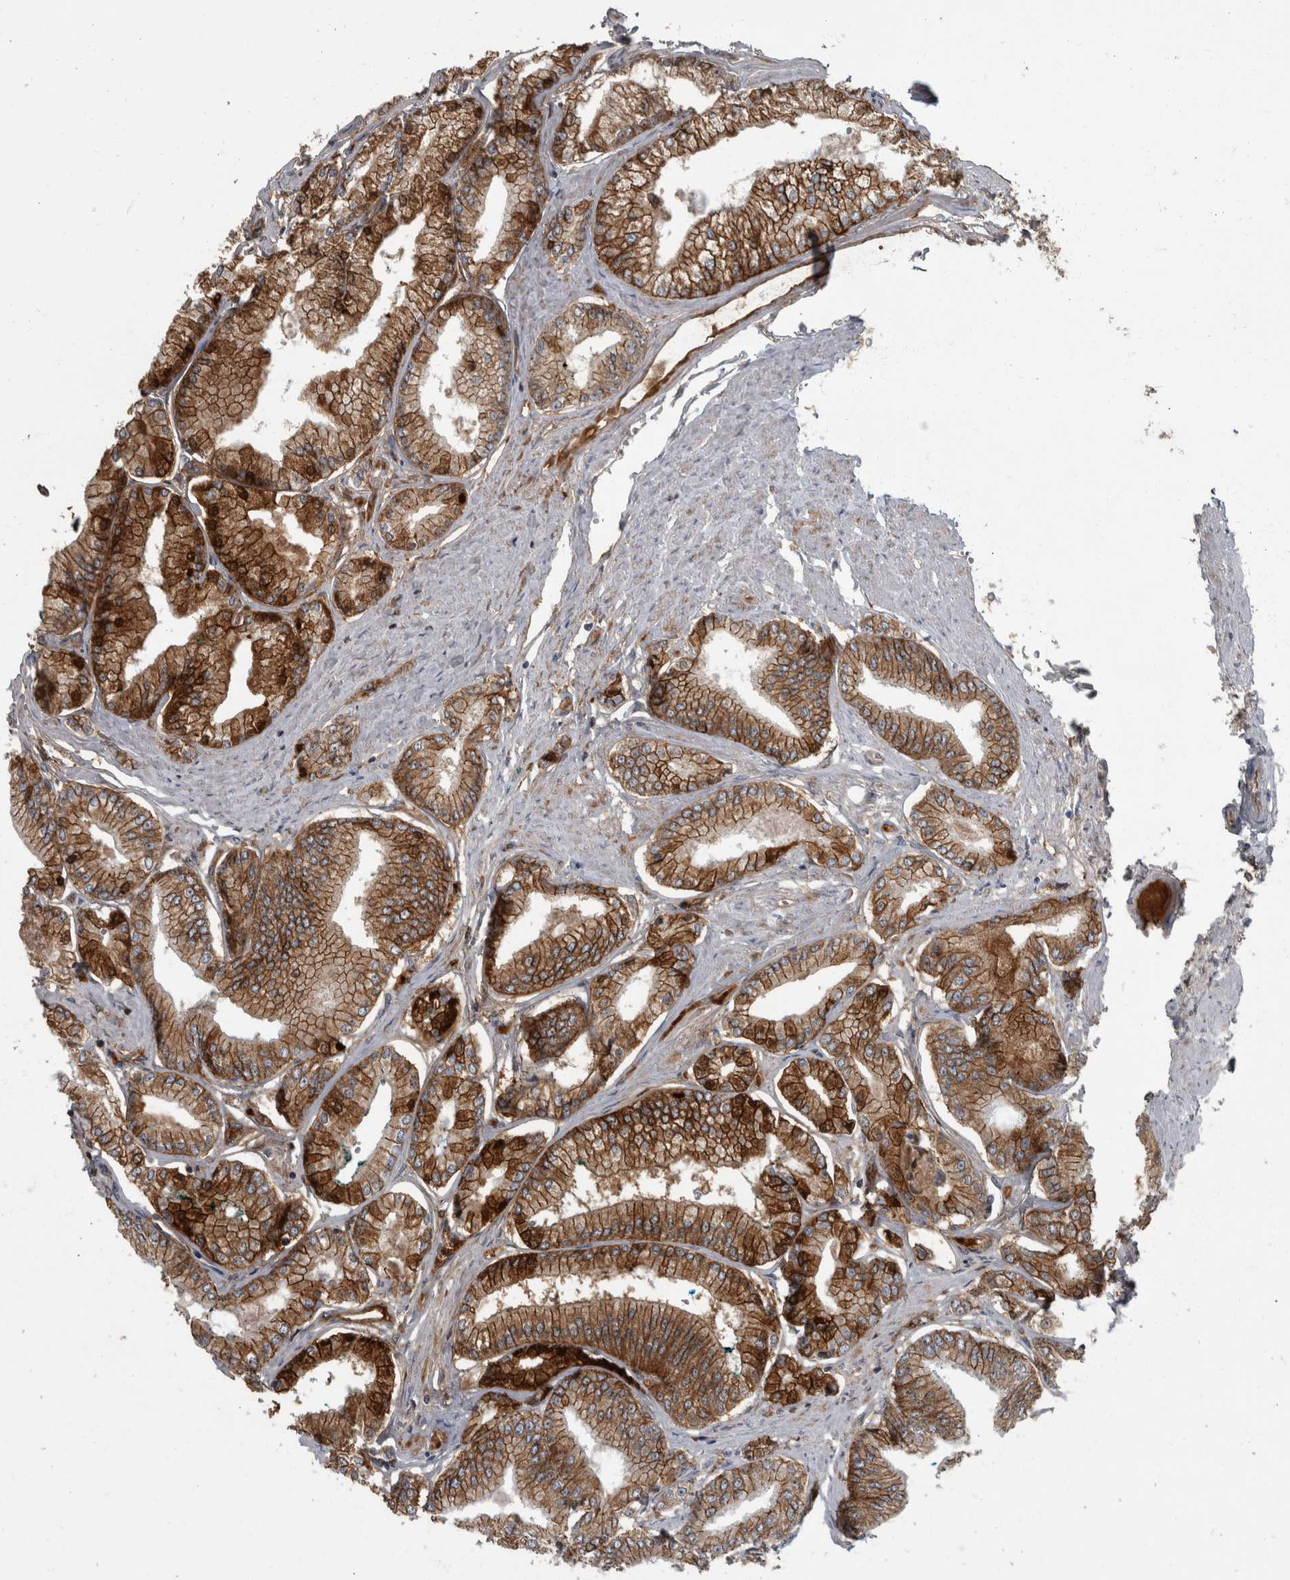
{"staining": {"intensity": "strong", "quantity": ">75%", "location": "cytoplasmic/membranous"}, "tissue": "prostate cancer", "cell_type": "Tumor cells", "image_type": "cancer", "snomed": [{"axis": "morphology", "description": "Adenocarcinoma, Low grade"}, {"axis": "topography", "description": "Prostate"}], "caption": "Protein analysis of prostate low-grade adenocarcinoma tissue displays strong cytoplasmic/membranous staining in approximately >75% of tumor cells.", "gene": "DSG2", "patient": {"sex": "male", "age": 52}}